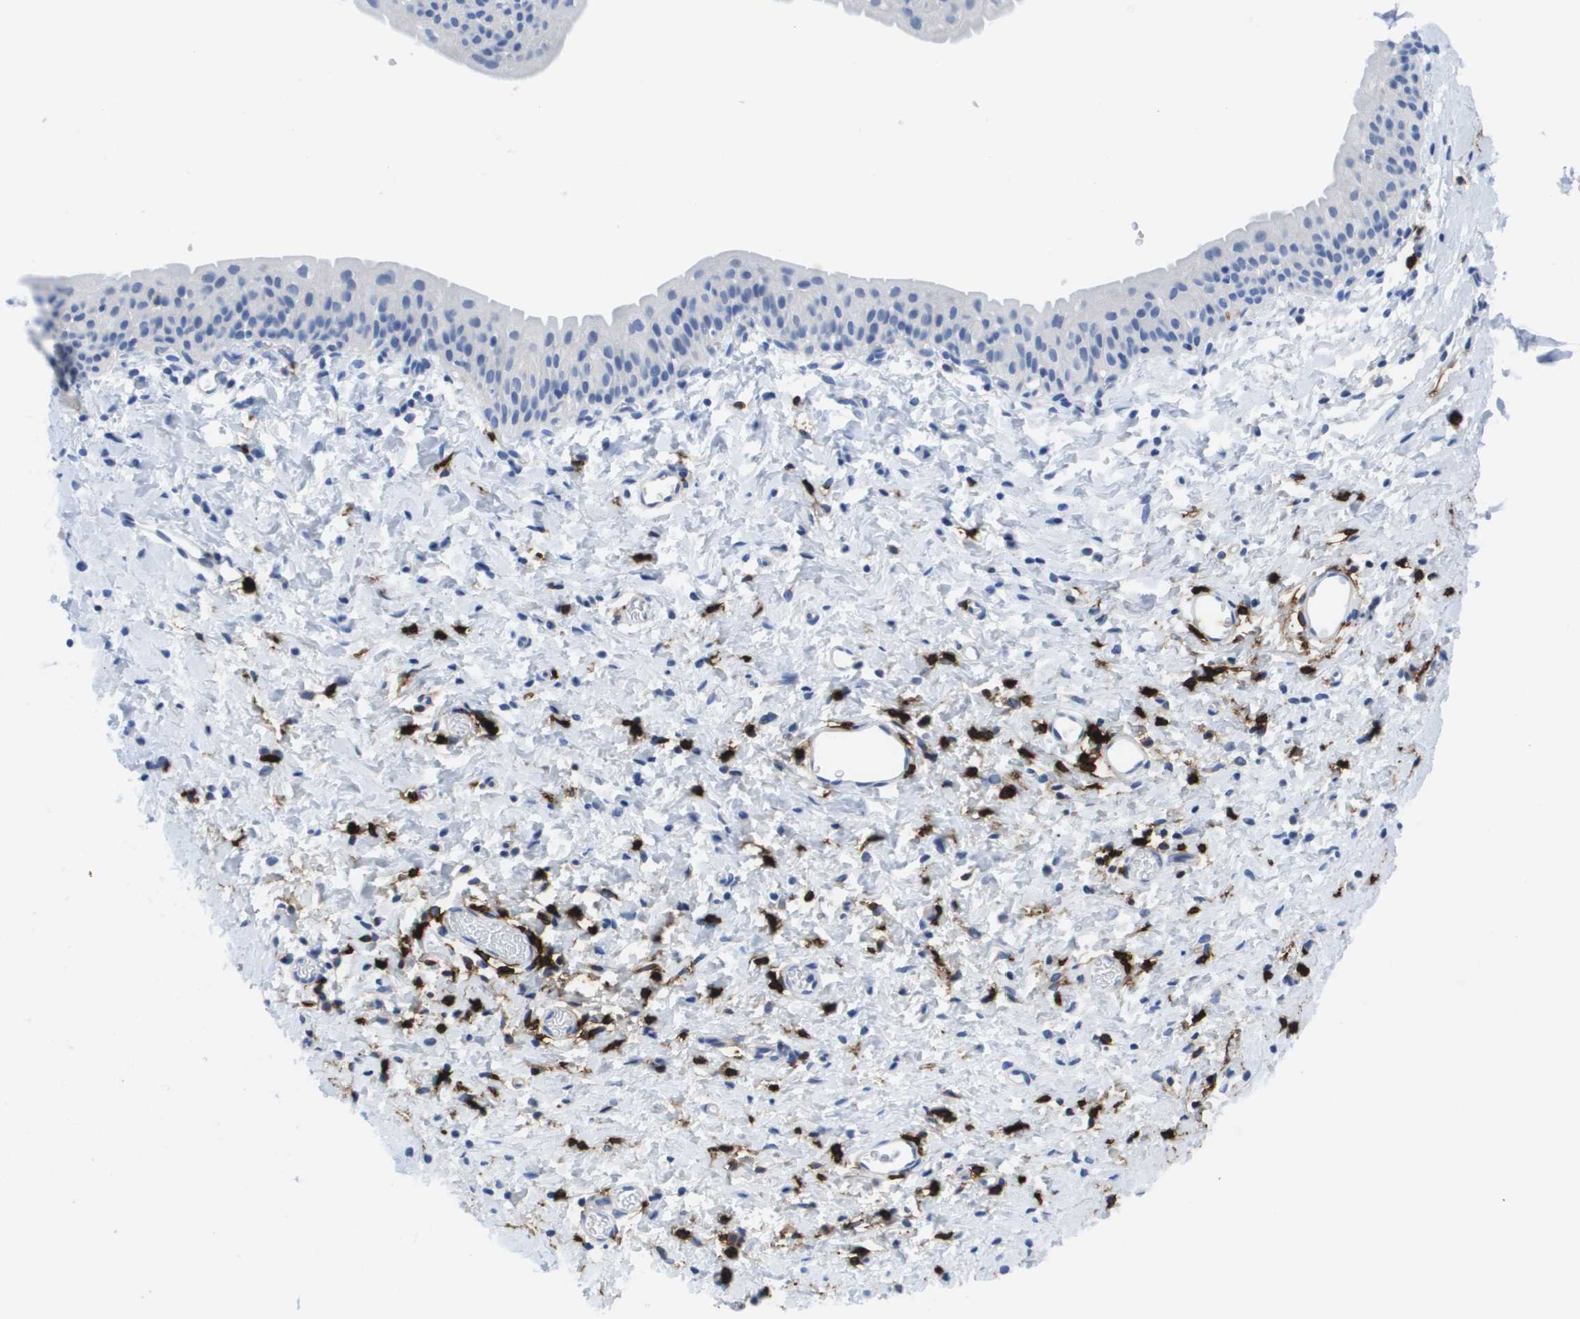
{"staining": {"intensity": "negative", "quantity": "none", "location": "none"}, "tissue": "smooth muscle", "cell_type": "Smooth muscle cells", "image_type": "normal", "snomed": [{"axis": "morphology", "description": "Normal tissue, NOS"}, {"axis": "topography", "description": "Smooth muscle"}], "caption": "Immunohistochemistry (IHC) micrograph of normal smooth muscle: human smooth muscle stained with DAB shows no significant protein staining in smooth muscle cells.", "gene": "MS4A1", "patient": {"sex": "male", "age": 16}}